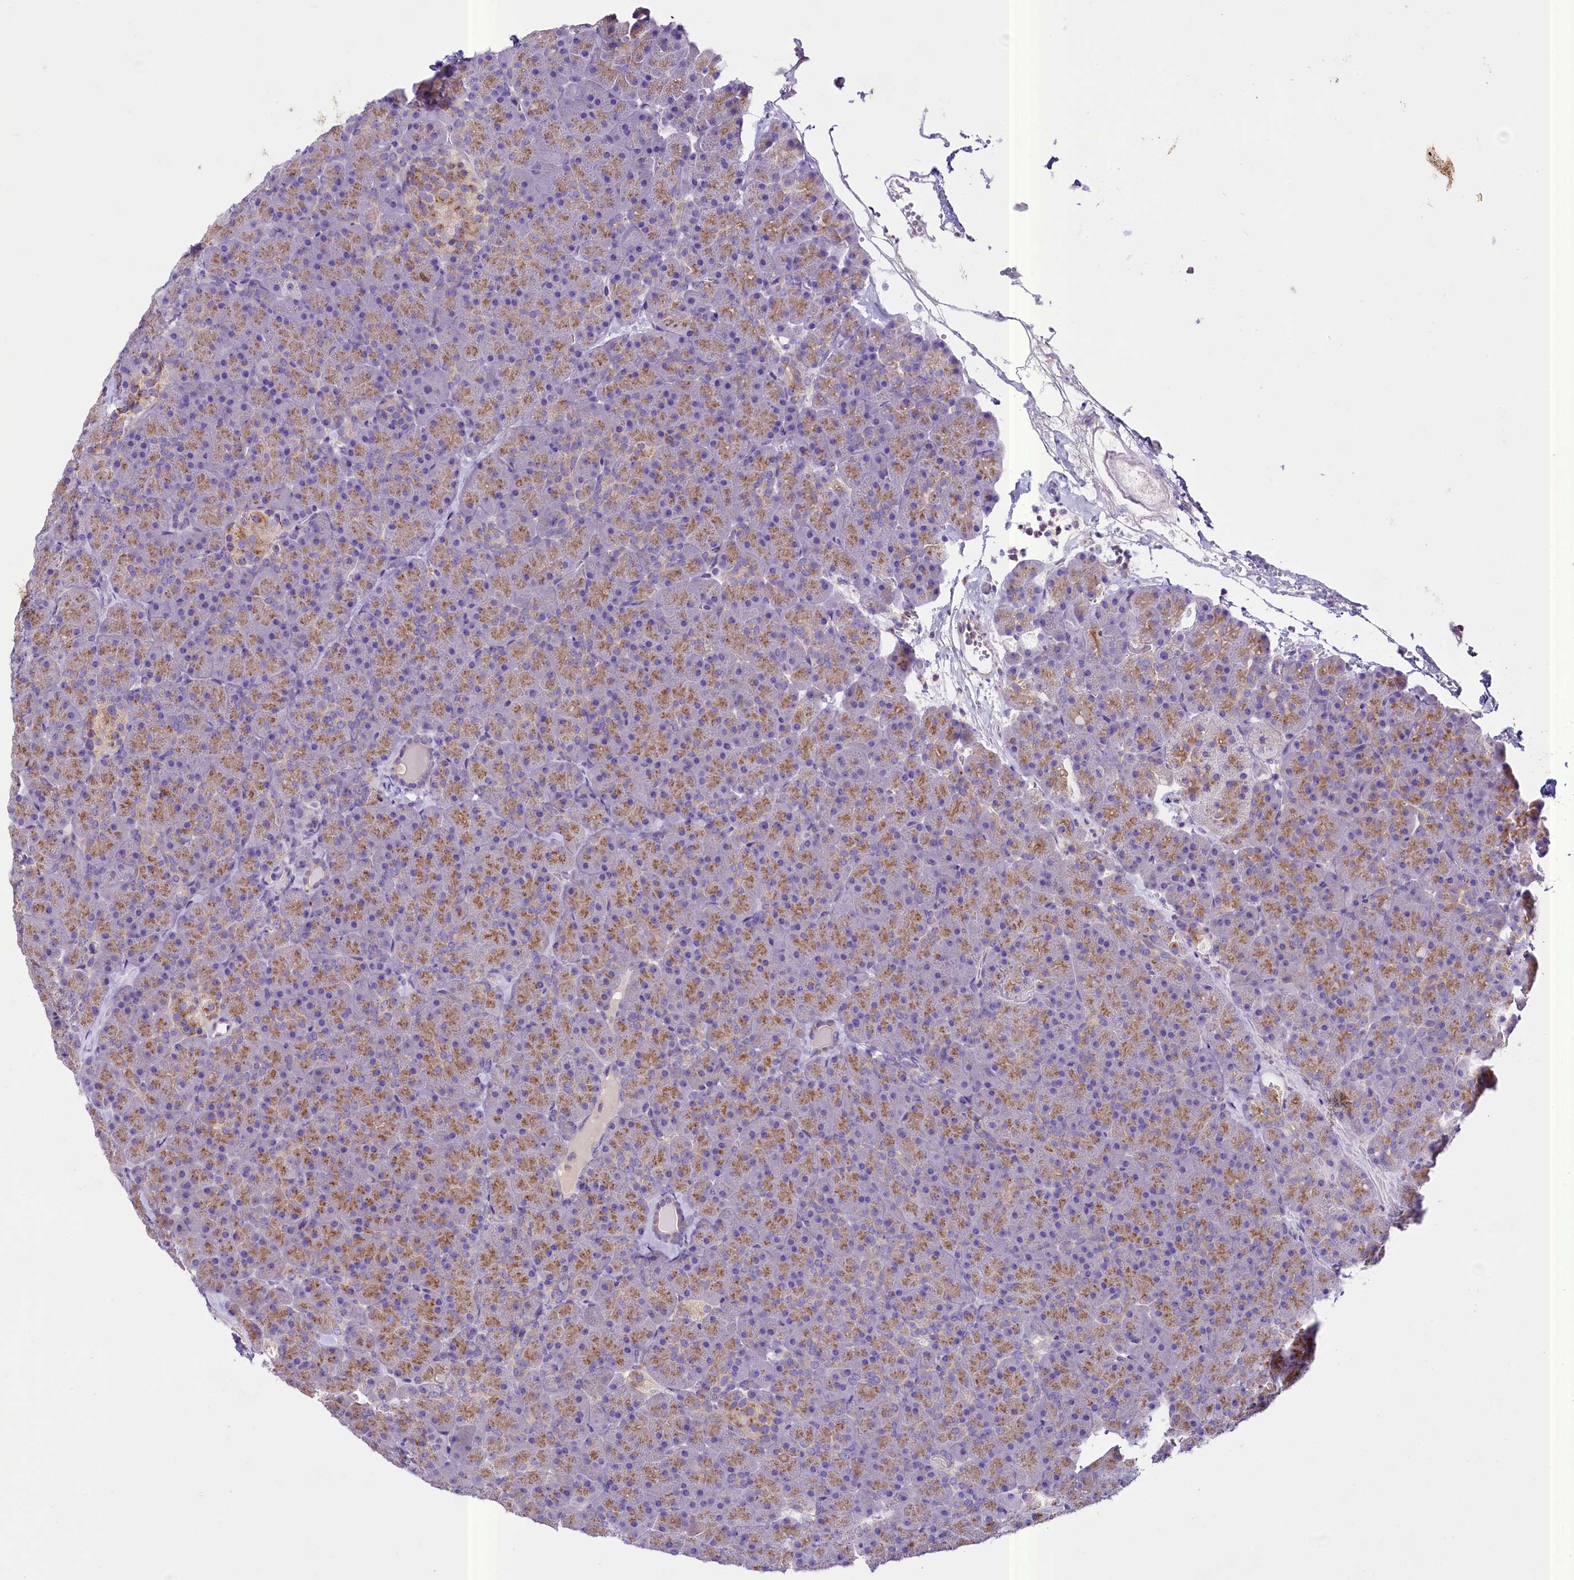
{"staining": {"intensity": "moderate", "quantity": "25%-75%", "location": "cytoplasmic/membranous"}, "tissue": "pancreas", "cell_type": "Exocrine glandular cells", "image_type": "normal", "snomed": [{"axis": "morphology", "description": "Normal tissue, NOS"}, {"axis": "topography", "description": "Pancreas"}], "caption": "A high-resolution histopathology image shows immunohistochemistry staining of benign pancreas, which demonstrates moderate cytoplasmic/membranous positivity in about 25%-75% of exocrine glandular cells.", "gene": "PEMT", "patient": {"sex": "male", "age": 36}}